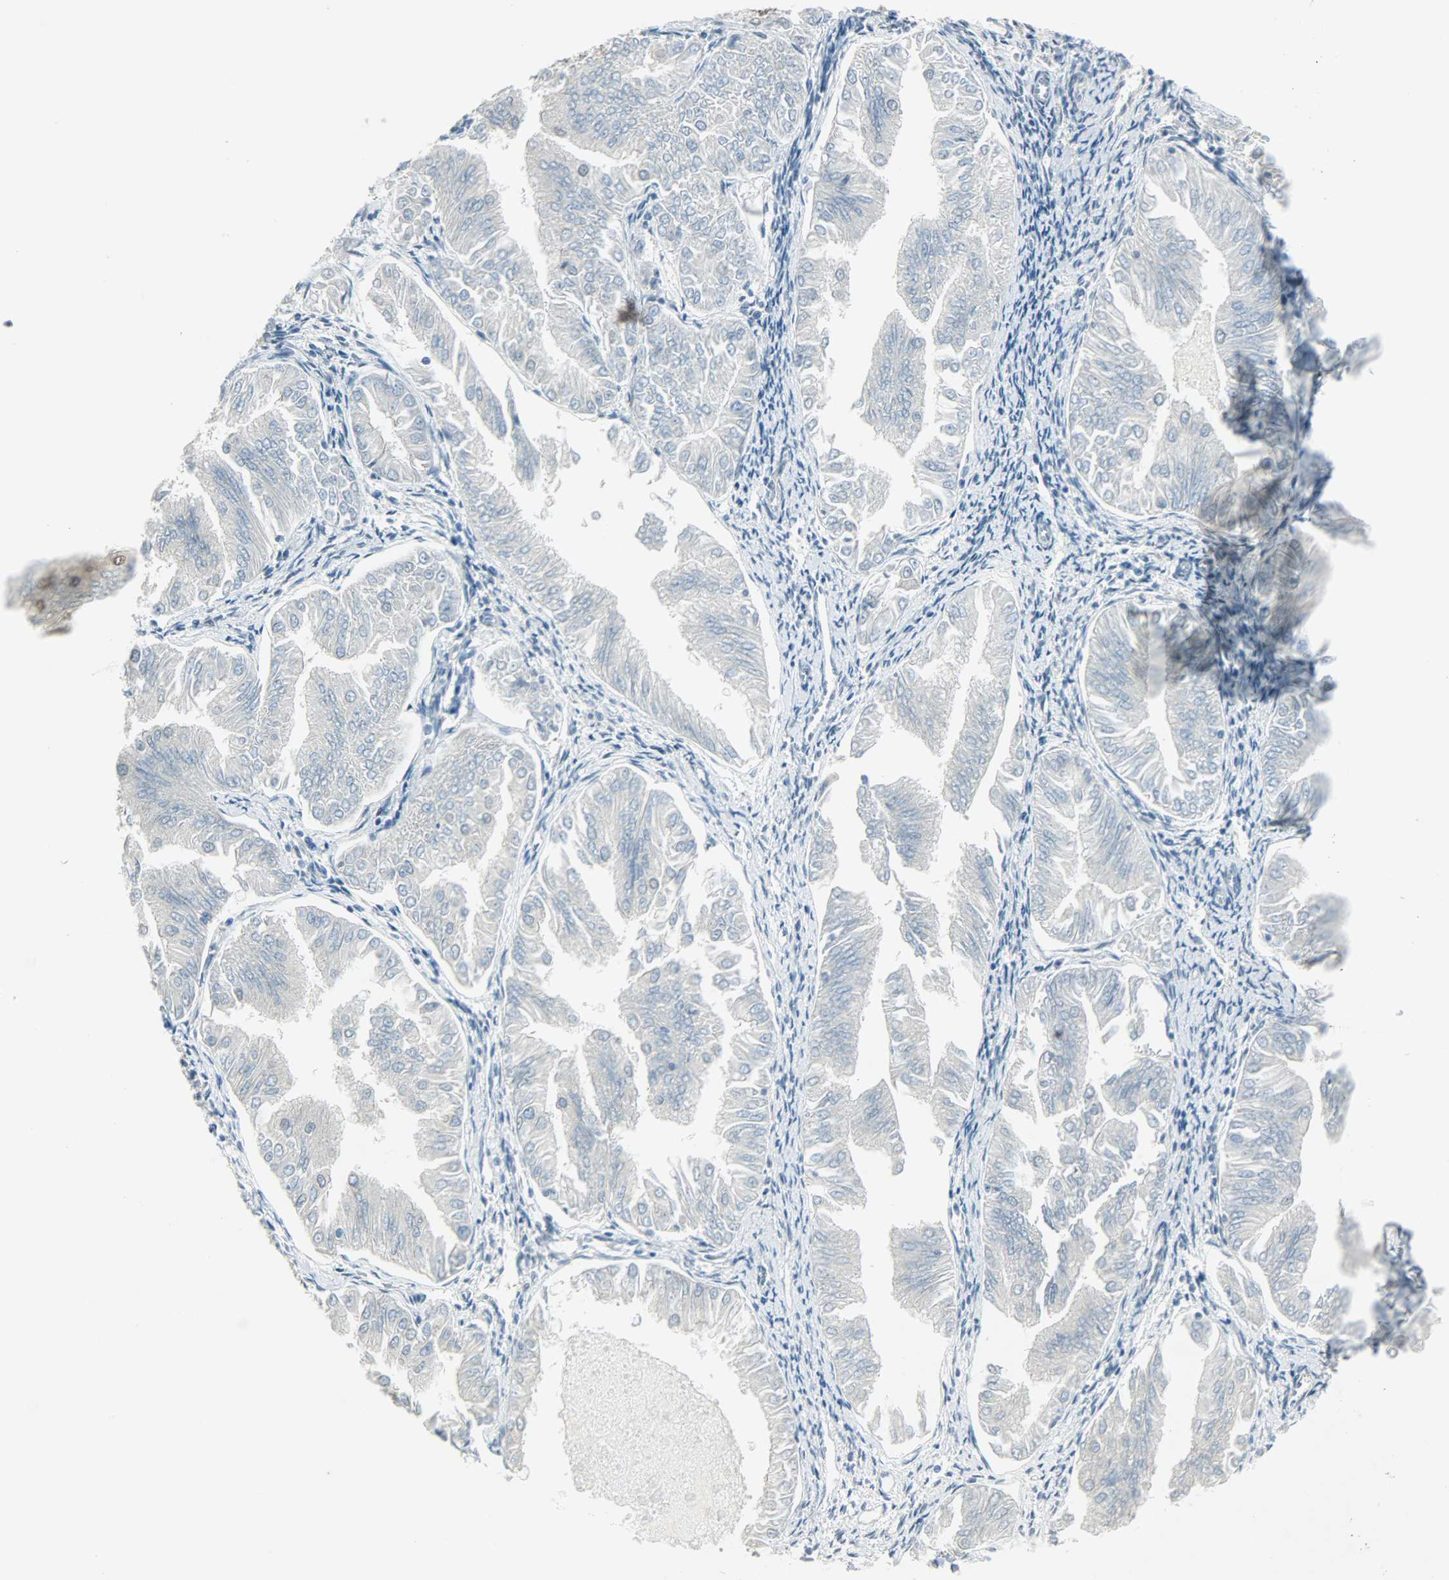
{"staining": {"intensity": "moderate", "quantity": "<25%", "location": "nuclear"}, "tissue": "endometrial cancer", "cell_type": "Tumor cells", "image_type": "cancer", "snomed": [{"axis": "morphology", "description": "Adenocarcinoma, NOS"}, {"axis": "topography", "description": "Endometrium"}], "caption": "Protein expression by immunohistochemistry (IHC) demonstrates moderate nuclear staining in about <25% of tumor cells in adenocarcinoma (endometrial). The staining is performed using DAB brown chromogen to label protein expression. The nuclei are counter-stained blue using hematoxylin.", "gene": "SUGP1", "patient": {"sex": "female", "age": 53}}